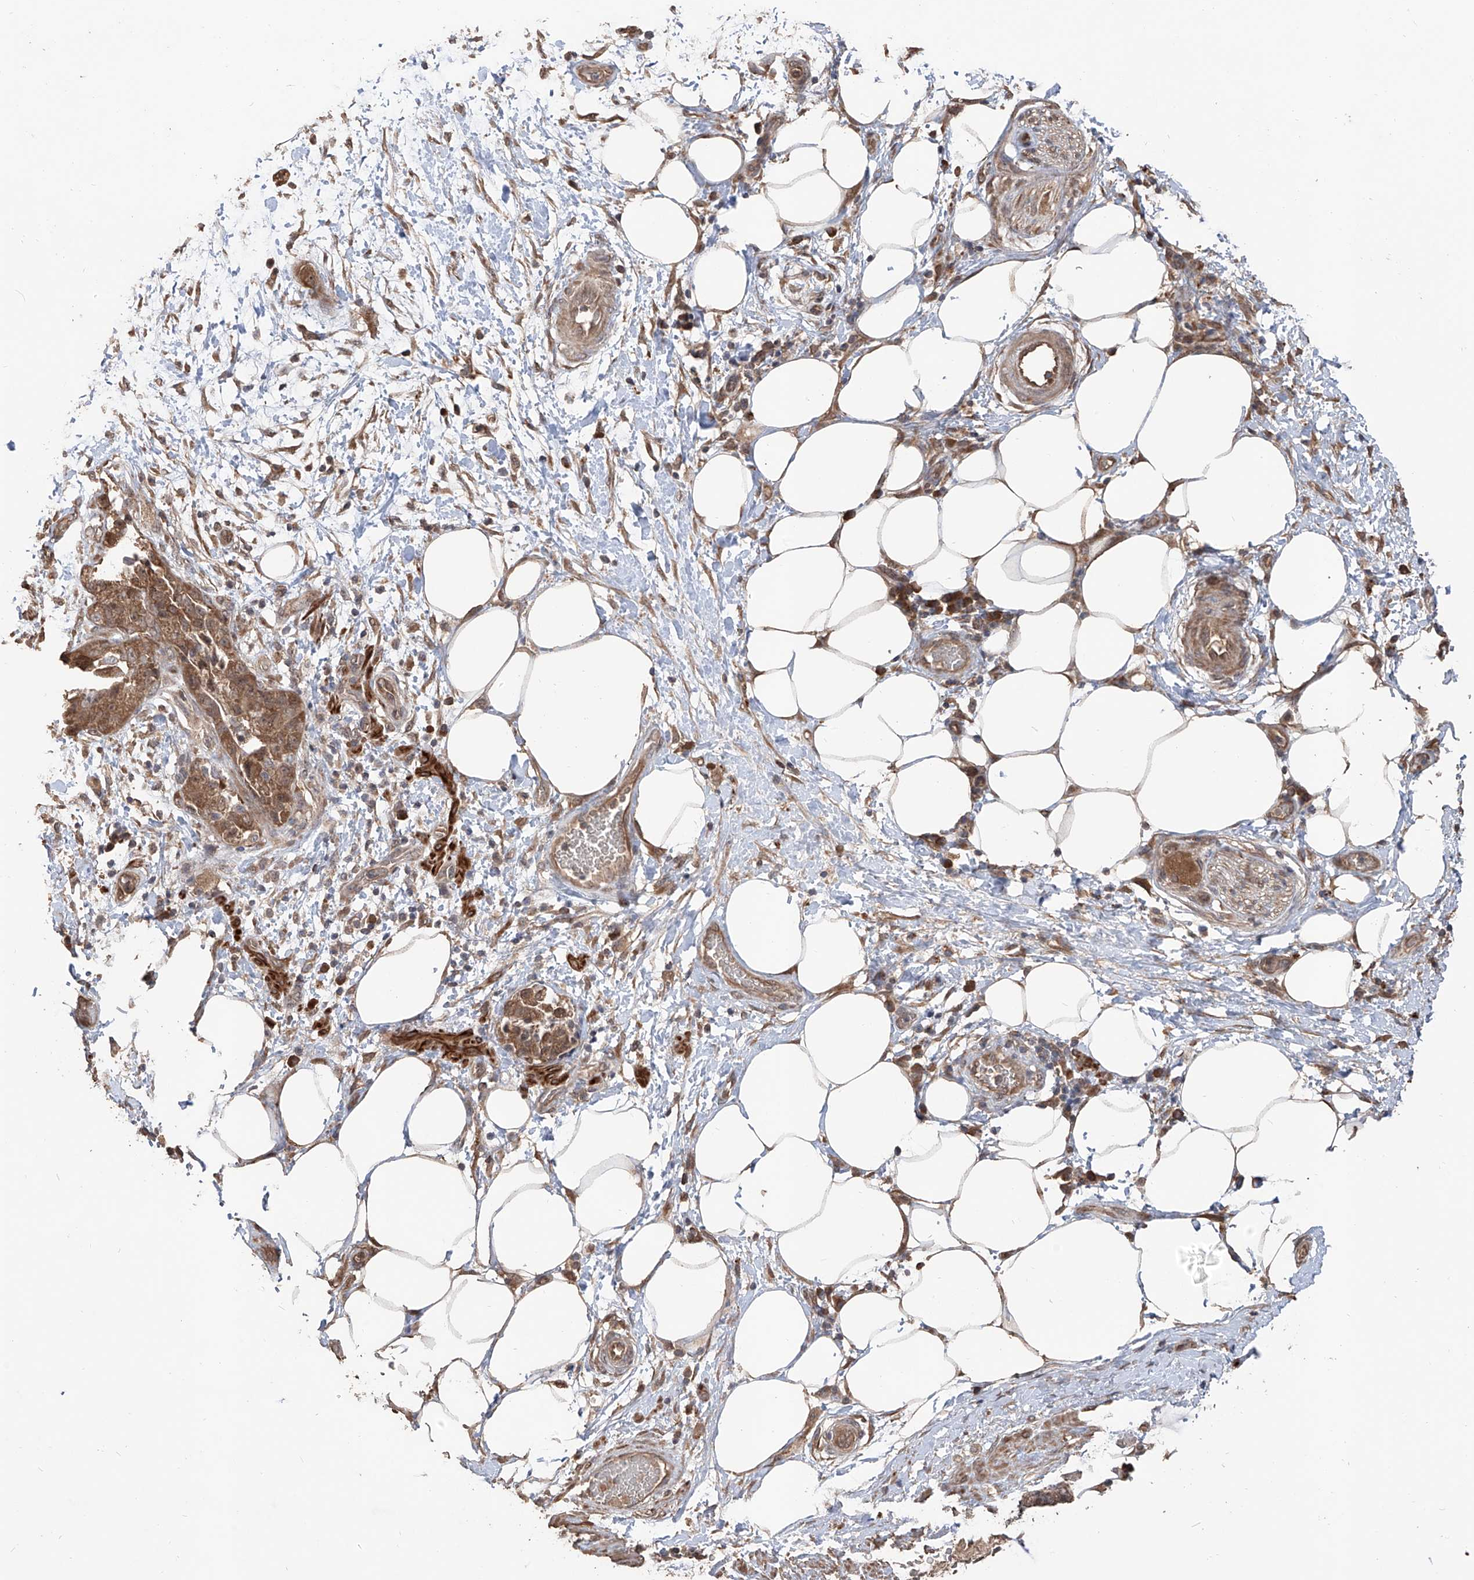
{"staining": {"intensity": "moderate", "quantity": ">75%", "location": "cytoplasmic/membranous"}, "tissue": "pancreatic cancer", "cell_type": "Tumor cells", "image_type": "cancer", "snomed": [{"axis": "morphology", "description": "Adenocarcinoma, NOS"}, {"axis": "topography", "description": "Pancreas"}], "caption": "An image showing moderate cytoplasmic/membranous staining in about >75% of tumor cells in pancreatic cancer (adenocarcinoma), as visualized by brown immunohistochemical staining.", "gene": "FAM135A", "patient": {"sex": "female", "age": 78}}